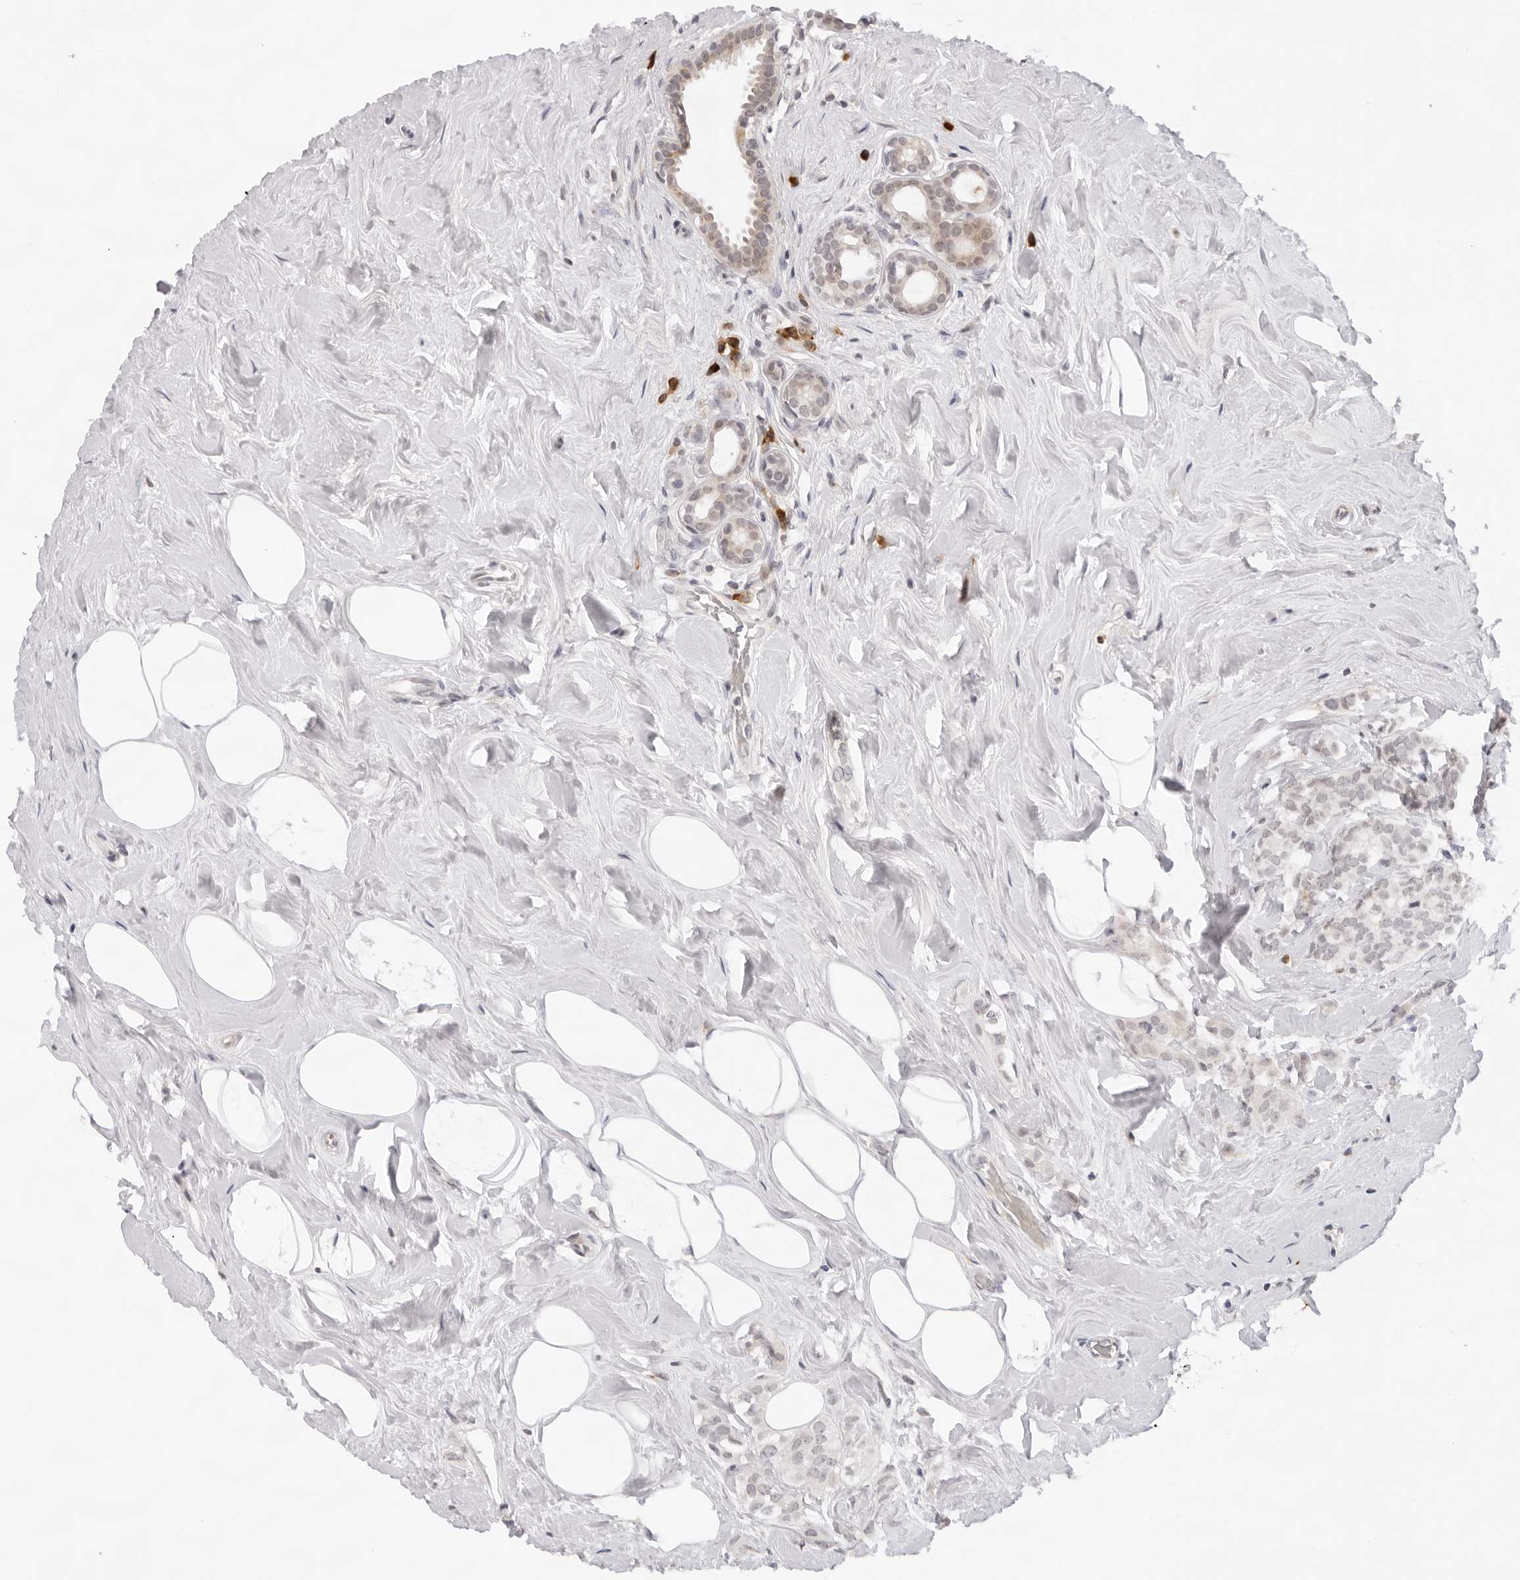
{"staining": {"intensity": "negative", "quantity": "none", "location": "none"}, "tissue": "breast cancer", "cell_type": "Tumor cells", "image_type": "cancer", "snomed": [{"axis": "morphology", "description": "Lobular carcinoma"}, {"axis": "topography", "description": "Breast"}], "caption": "This image is of breast lobular carcinoma stained with immunohistochemistry (IHC) to label a protein in brown with the nuclei are counter-stained blue. There is no staining in tumor cells.", "gene": "IL17RA", "patient": {"sex": "female", "age": 47}}